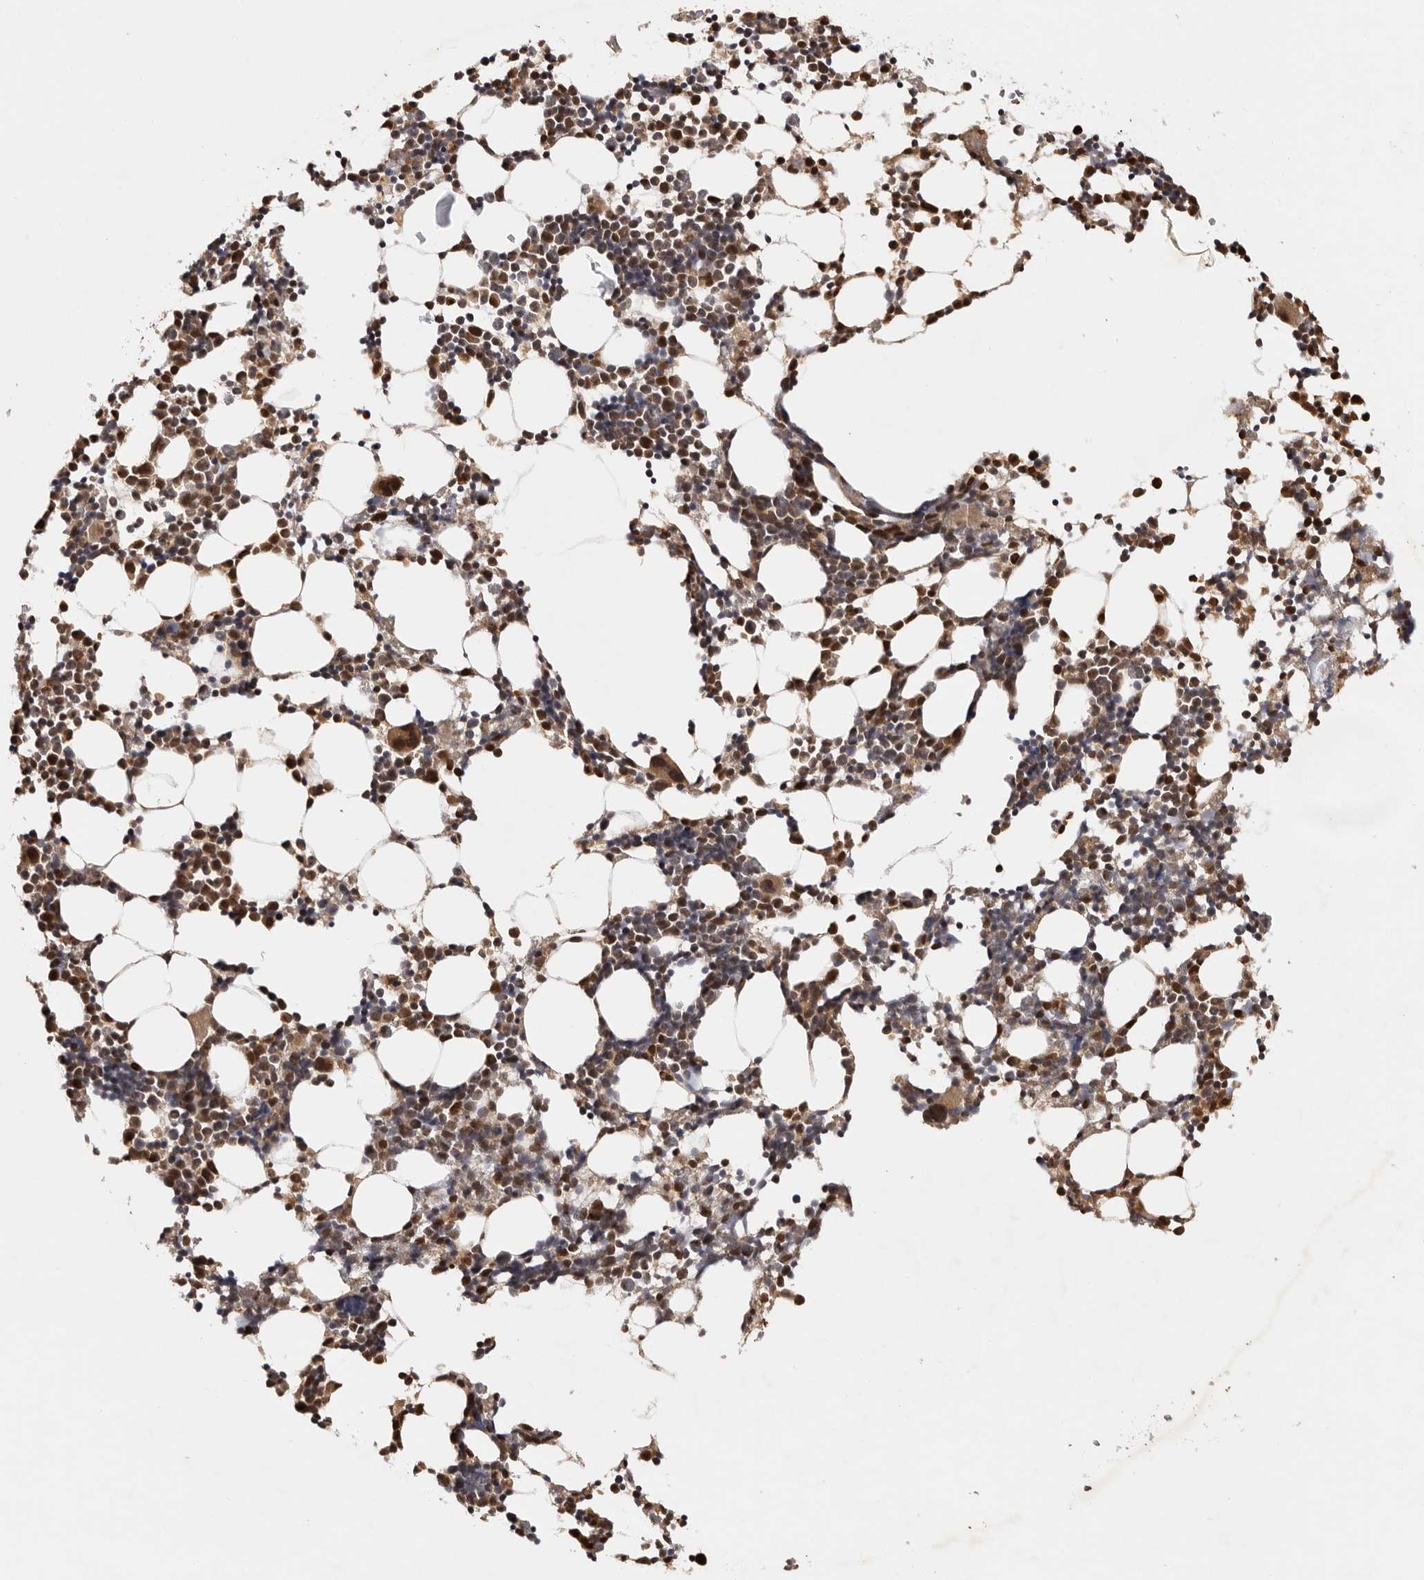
{"staining": {"intensity": "moderate", "quantity": ">75%", "location": "cytoplasmic/membranous,nuclear"}, "tissue": "bone marrow", "cell_type": "Hematopoietic cells", "image_type": "normal", "snomed": [{"axis": "morphology", "description": "Normal tissue, NOS"}, {"axis": "morphology", "description": "Inflammation, NOS"}, {"axis": "topography", "description": "Bone marrow"}], "caption": "Brown immunohistochemical staining in normal bone marrow demonstrates moderate cytoplasmic/membranous,nuclear expression in approximately >75% of hematopoietic cells.", "gene": "ZNF83", "patient": {"sex": "male", "age": 21}}